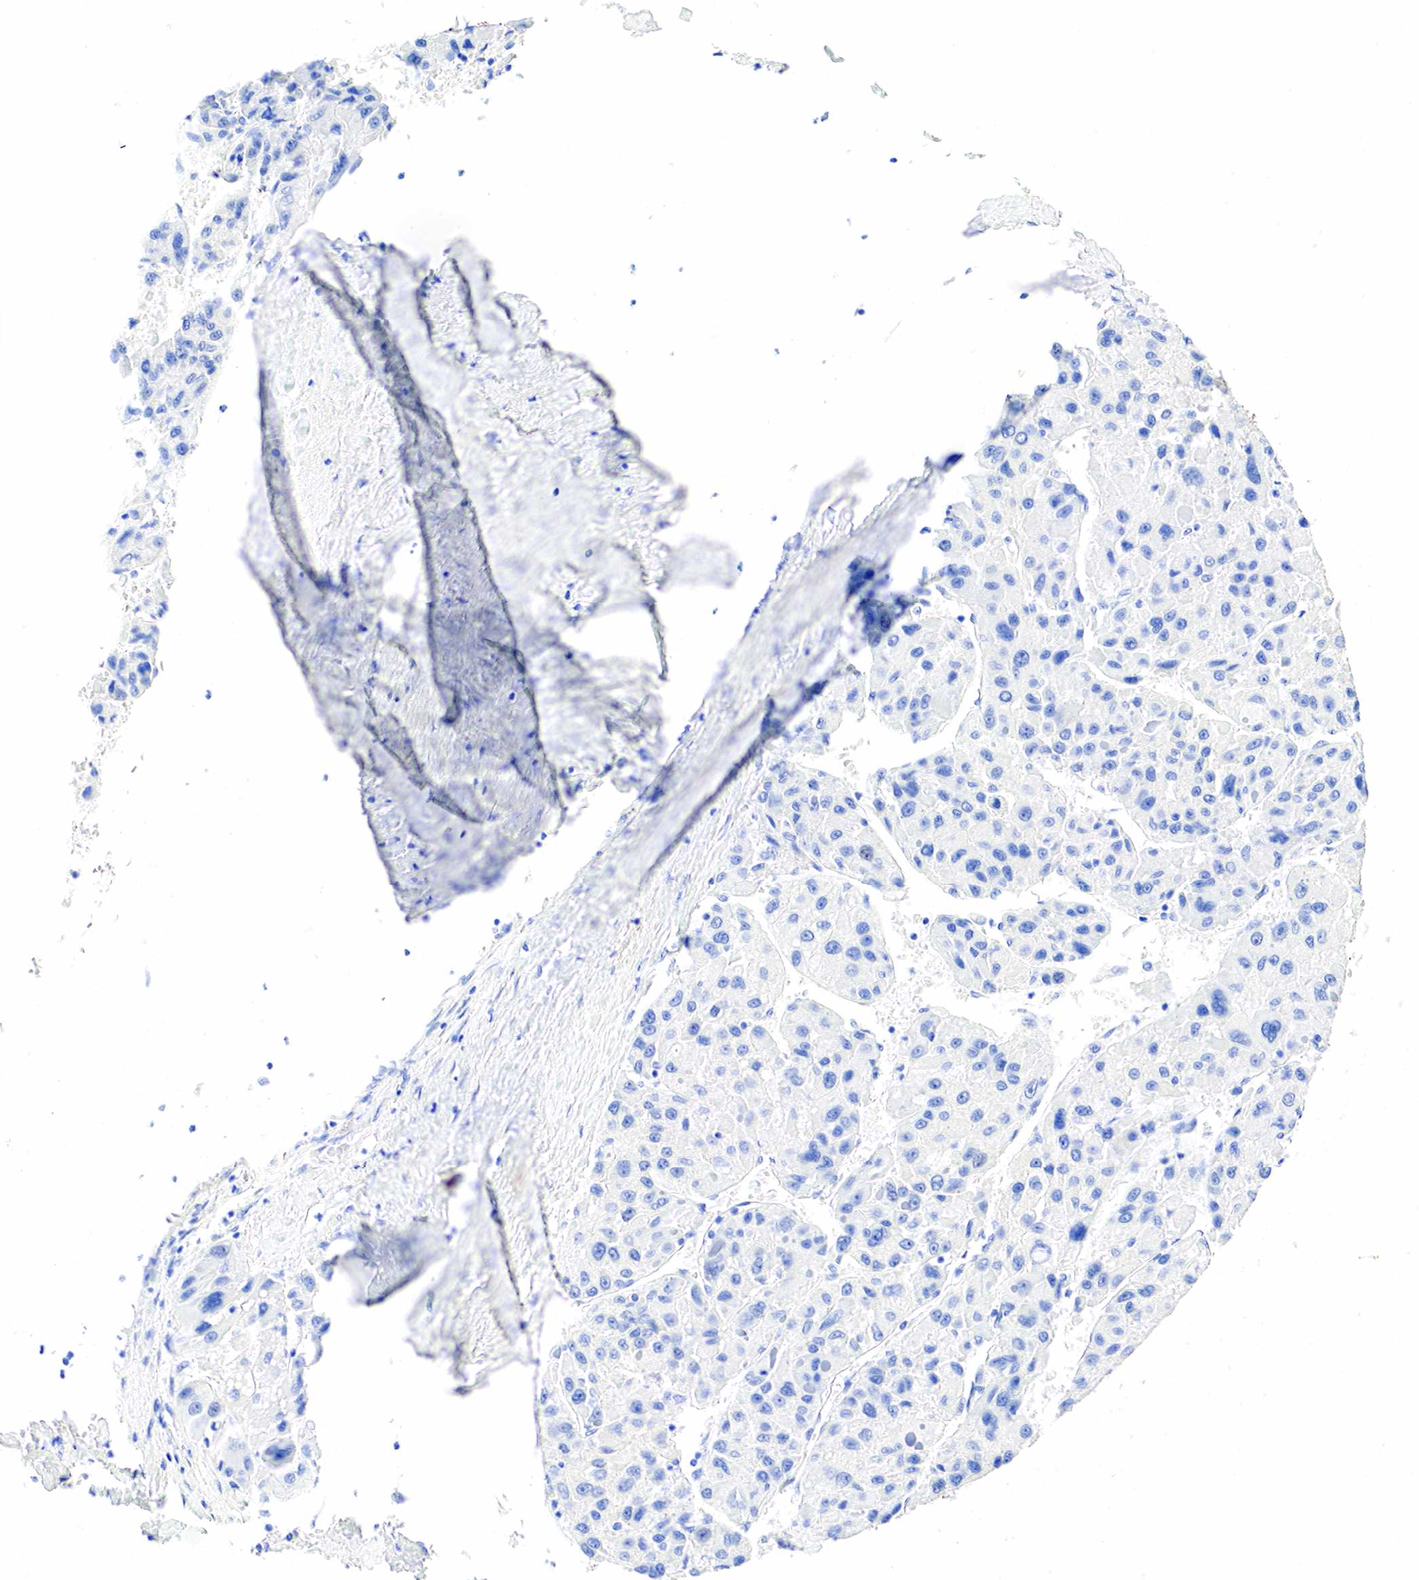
{"staining": {"intensity": "negative", "quantity": "none", "location": "none"}, "tissue": "liver cancer", "cell_type": "Tumor cells", "image_type": "cancer", "snomed": [{"axis": "morphology", "description": "Carcinoma, Hepatocellular, NOS"}, {"axis": "topography", "description": "Liver"}], "caption": "IHC histopathology image of neoplastic tissue: human liver hepatocellular carcinoma stained with DAB (3,3'-diaminobenzidine) displays no significant protein positivity in tumor cells. The staining was performed using DAB to visualize the protein expression in brown, while the nuclei were stained in blue with hematoxylin (Magnification: 20x).", "gene": "KRT7", "patient": {"sex": "male", "age": 64}}